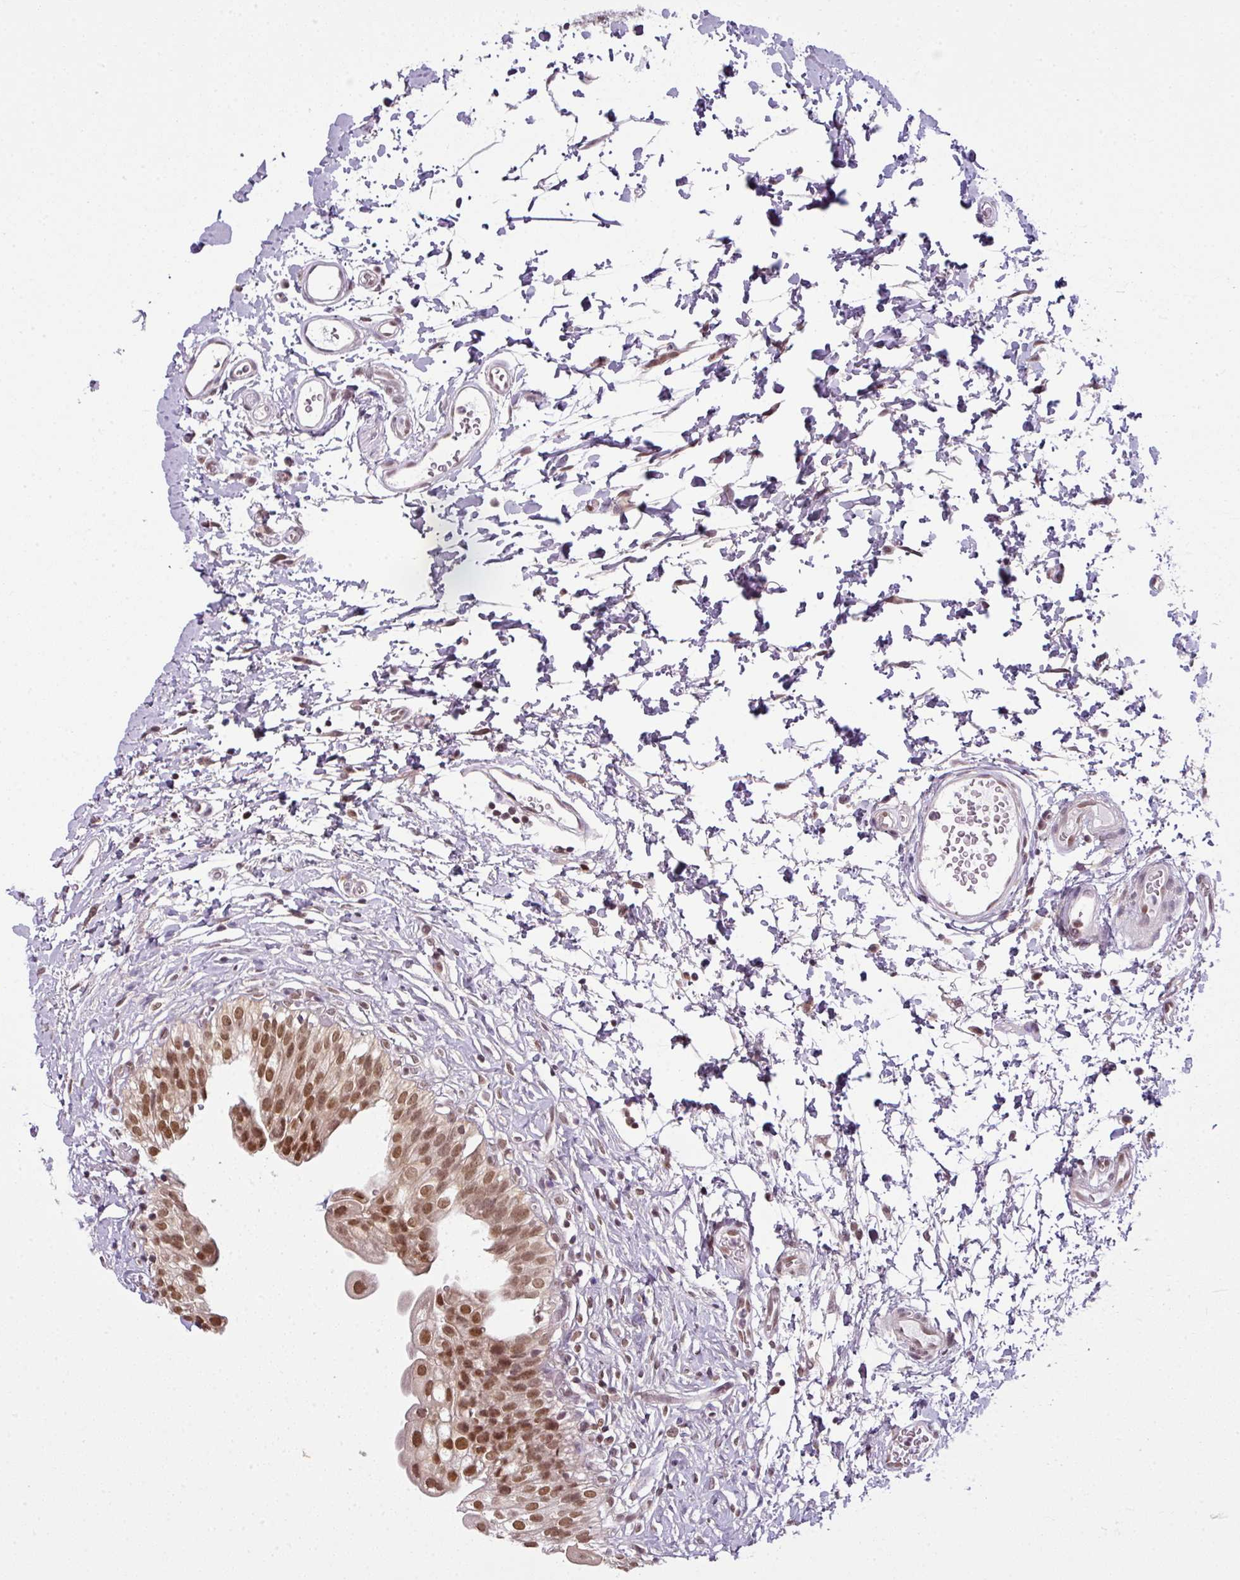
{"staining": {"intensity": "moderate", "quantity": ">75%", "location": "cytoplasmic/membranous,nuclear"}, "tissue": "urinary bladder", "cell_type": "Urothelial cells", "image_type": "normal", "snomed": [{"axis": "morphology", "description": "Normal tissue, NOS"}, {"axis": "topography", "description": "Urinary bladder"}], "caption": "Urinary bladder stained with DAB immunohistochemistry reveals medium levels of moderate cytoplasmic/membranous,nuclear expression in about >75% of urothelial cells.", "gene": "DERPC", "patient": {"sex": "male", "age": 51}}